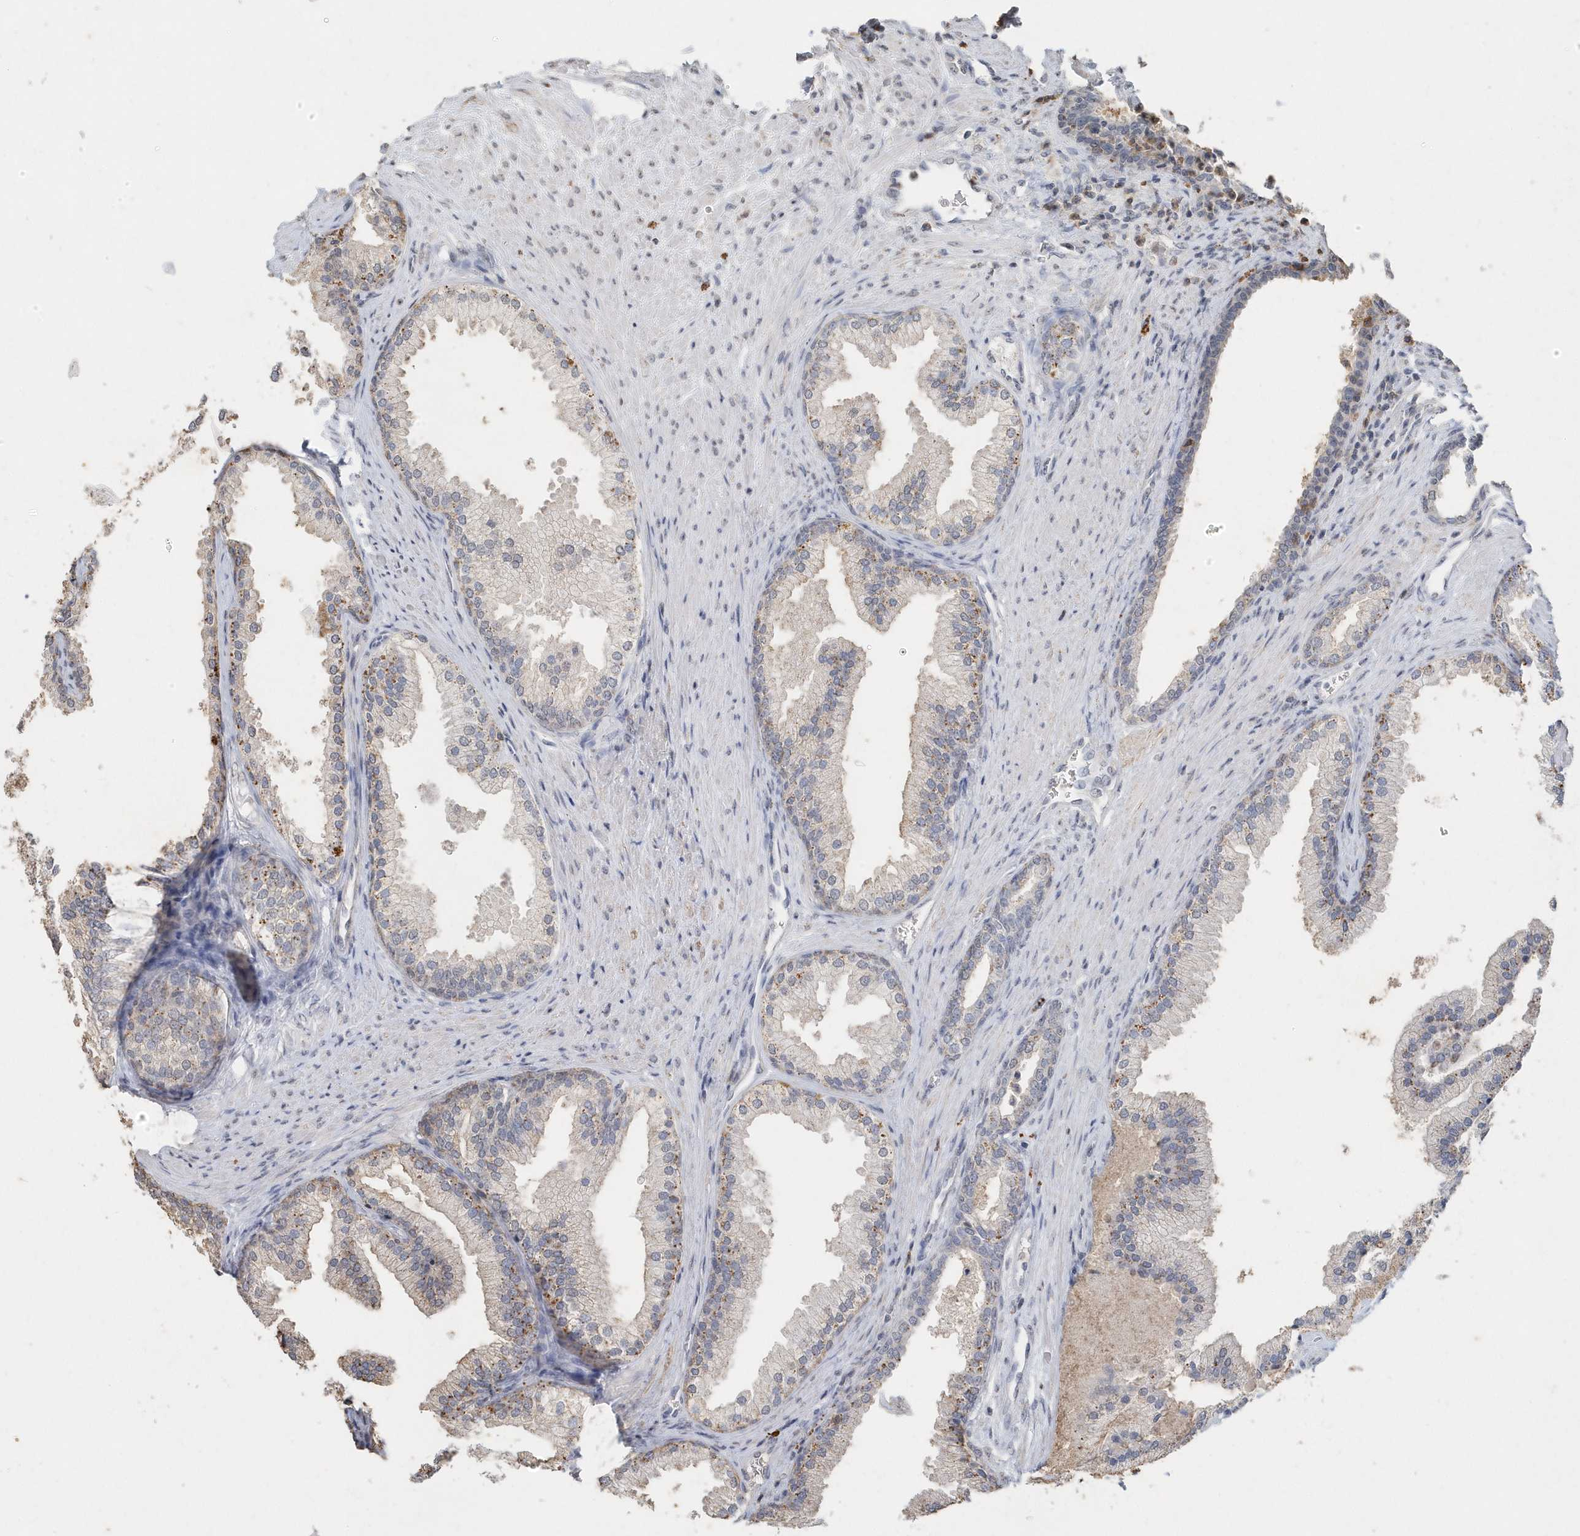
{"staining": {"intensity": "moderate", "quantity": "<25%", "location": "cytoplasmic/membranous"}, "tissue": "prostate", "cell_type": "Glandular cells", "image_type": "normal", "snomed": [{"axis": "morphology", "description": "Normal tissue, NOS"}, {"axis": "topography", "description": "Prostate"}], "caption": "This micrograph exhibits unremarkable prostate stained with IHC to label a protein in brown. The cytoplasmic/membranous of glandular cells show moderate positivity for the protein. Nuclei are counter-stained blue.", "gene": "PDCD1", "patient": {"sex": "male", "age": 76}}